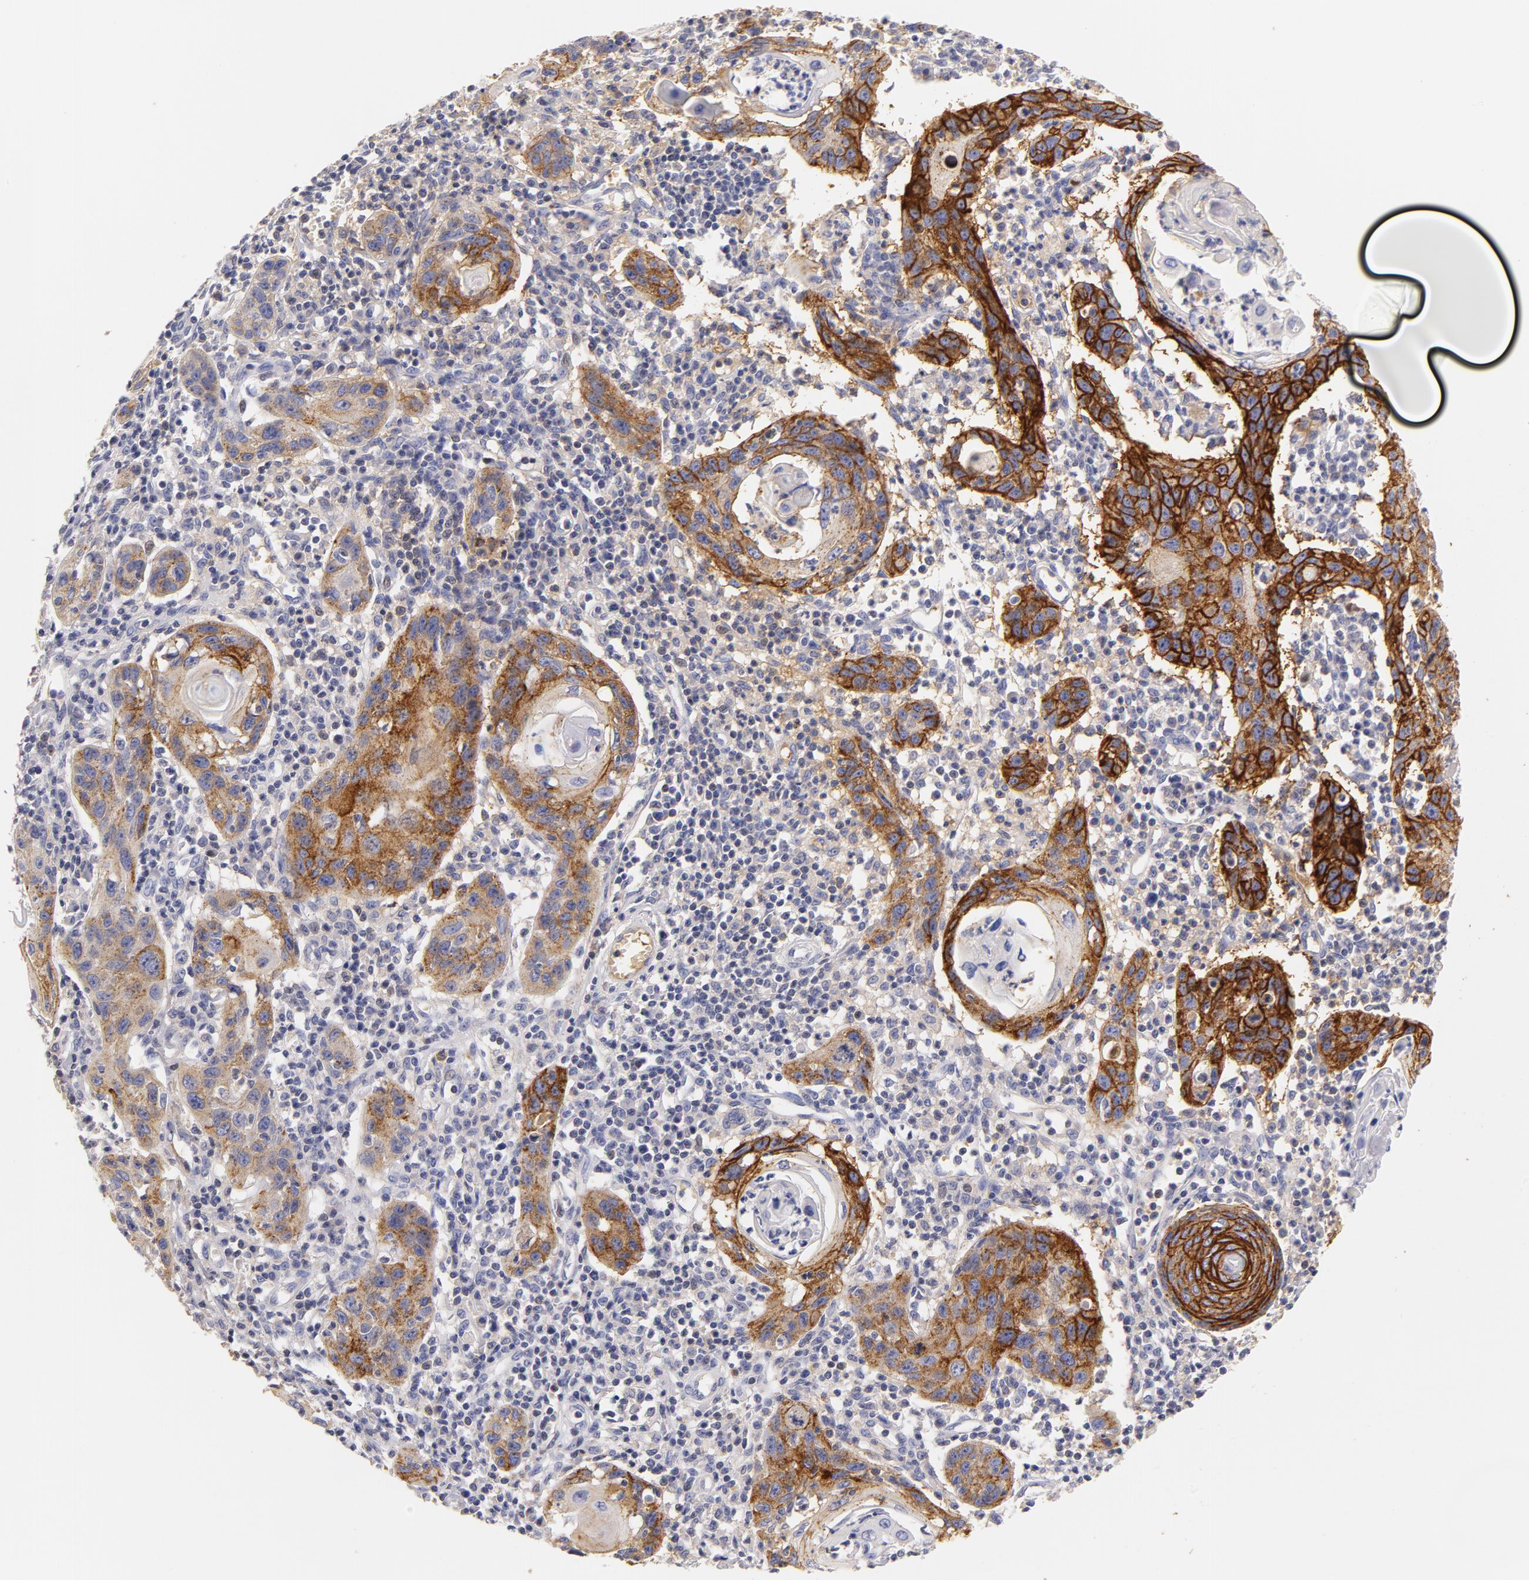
{"staining": {"intensity": "strong", "quantity": ">75%", "location": "cytoplasmic/membranous"}, "tissue": "skin cancer", "cell_type": "Tumor cells", "image_type": "cancer", "snomed": [{"axis": "morphology", "description": "Squamous cell carcinoma, NOS"}, {"axis": "topography", "description": "Skin"}], "caption": "Immunohistochemical staining of skin cancer (squamous cell carcinoma) displays strong cytoplasmic/membranous protein staining in approximately >75% of tumor cells. Immunohistochemistry (ihc) stains the protein in brown and the nuclei are stained blue.", "gene": "CD44", "patient": {"sex": "female", "age": 74}}